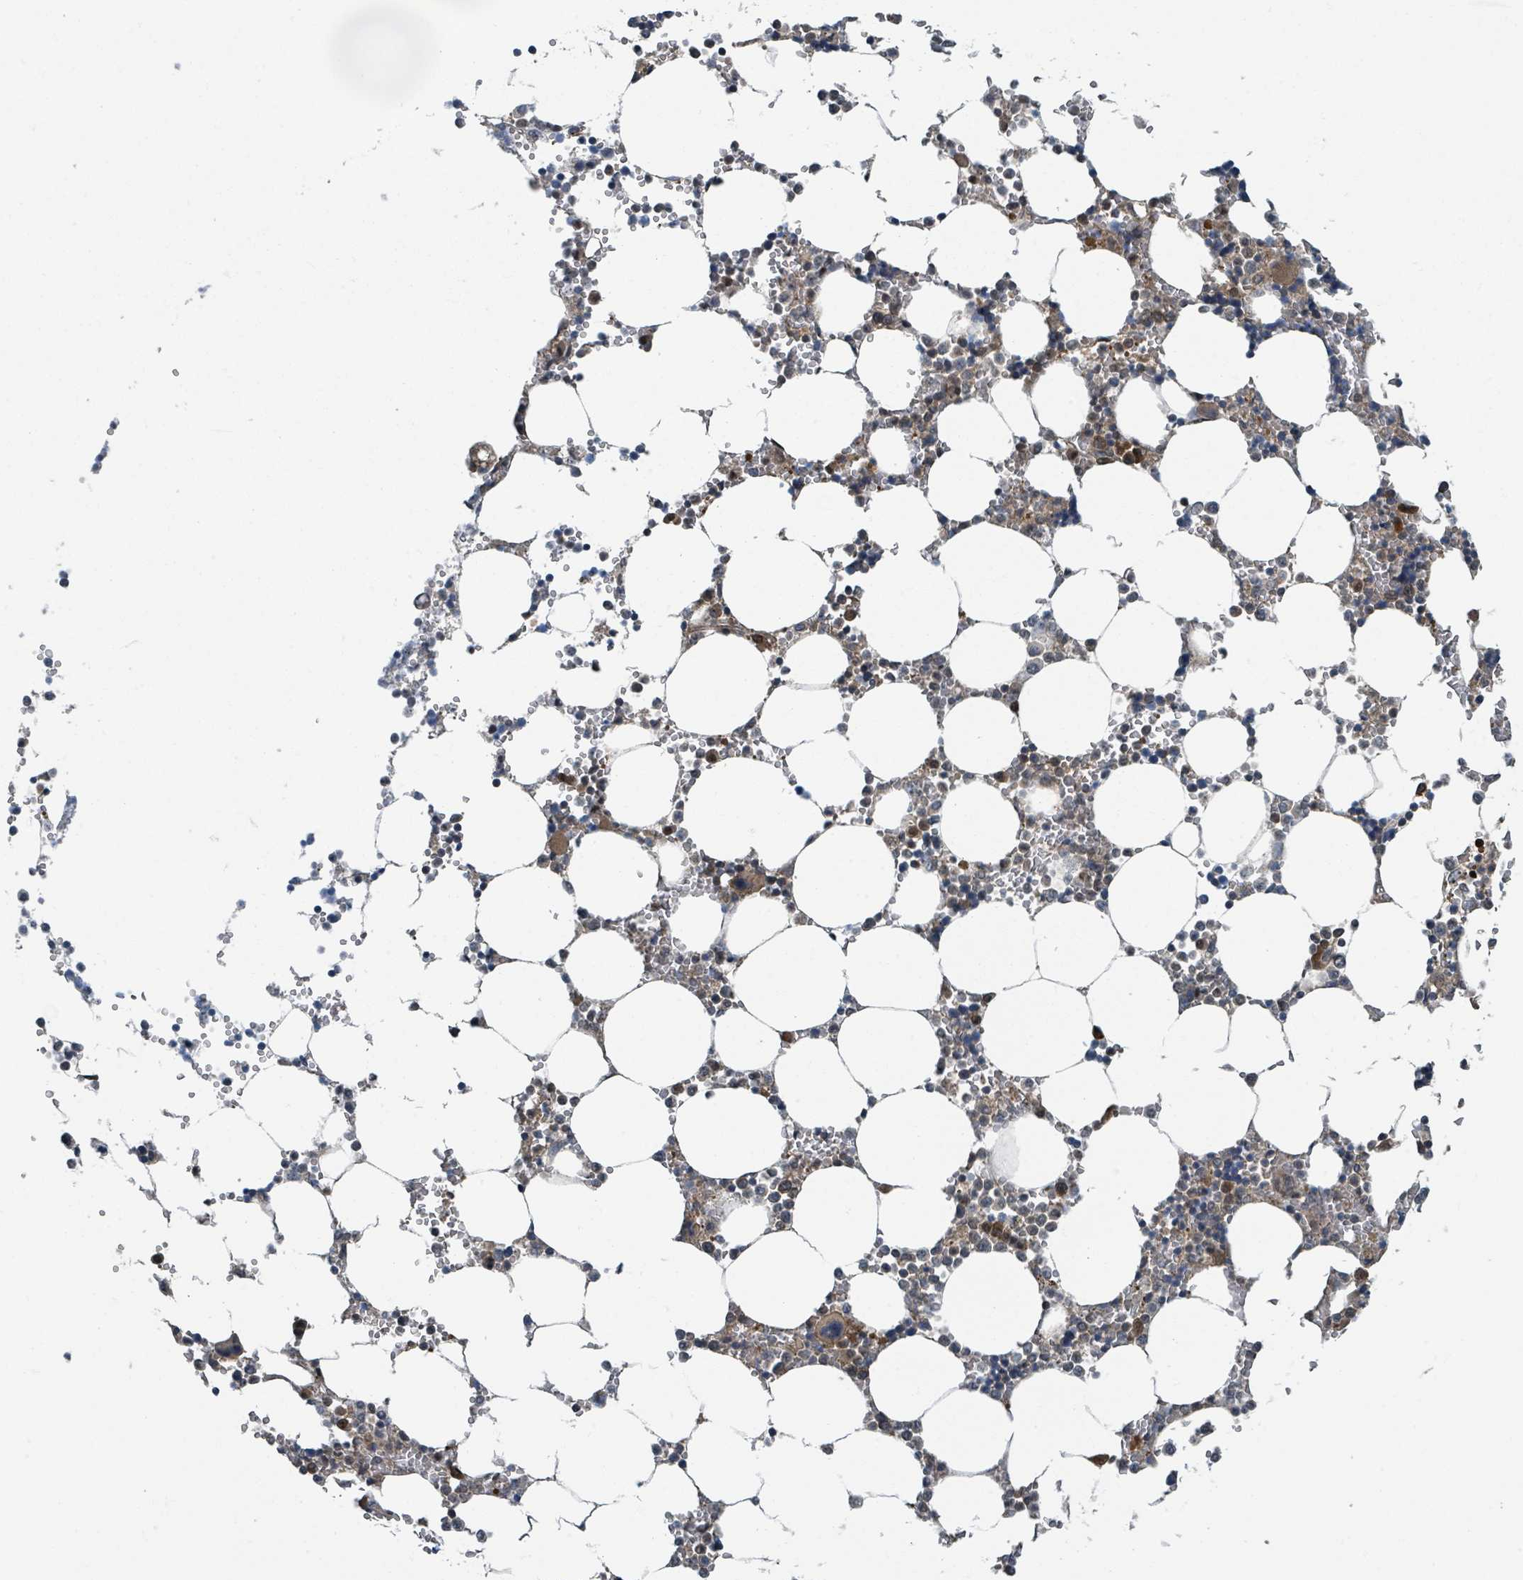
{"staining": {"intensity": "moderate", "quantity": "<25%", "location": "cytoplasmic/membranous,nuclear"}, "tissue": "bone marrow", "cell_type": "Hematopoietic cells", "image_type": "normal", "snomed": [{"axis": "morphology", "description": "Normal tissue, NOS"}, {"axis": "topography", "description": "Bone marrow"}], "caption": "DAB immunohistochemical staining of unremarkable human bone marrow exhibits moderate cytoplasmic/membranous,nuclear protein expression in approximately <25% of hematopoietic cells.", "gene": "GOLGA7B", "patient": {"sex": "male", "age": 64}}